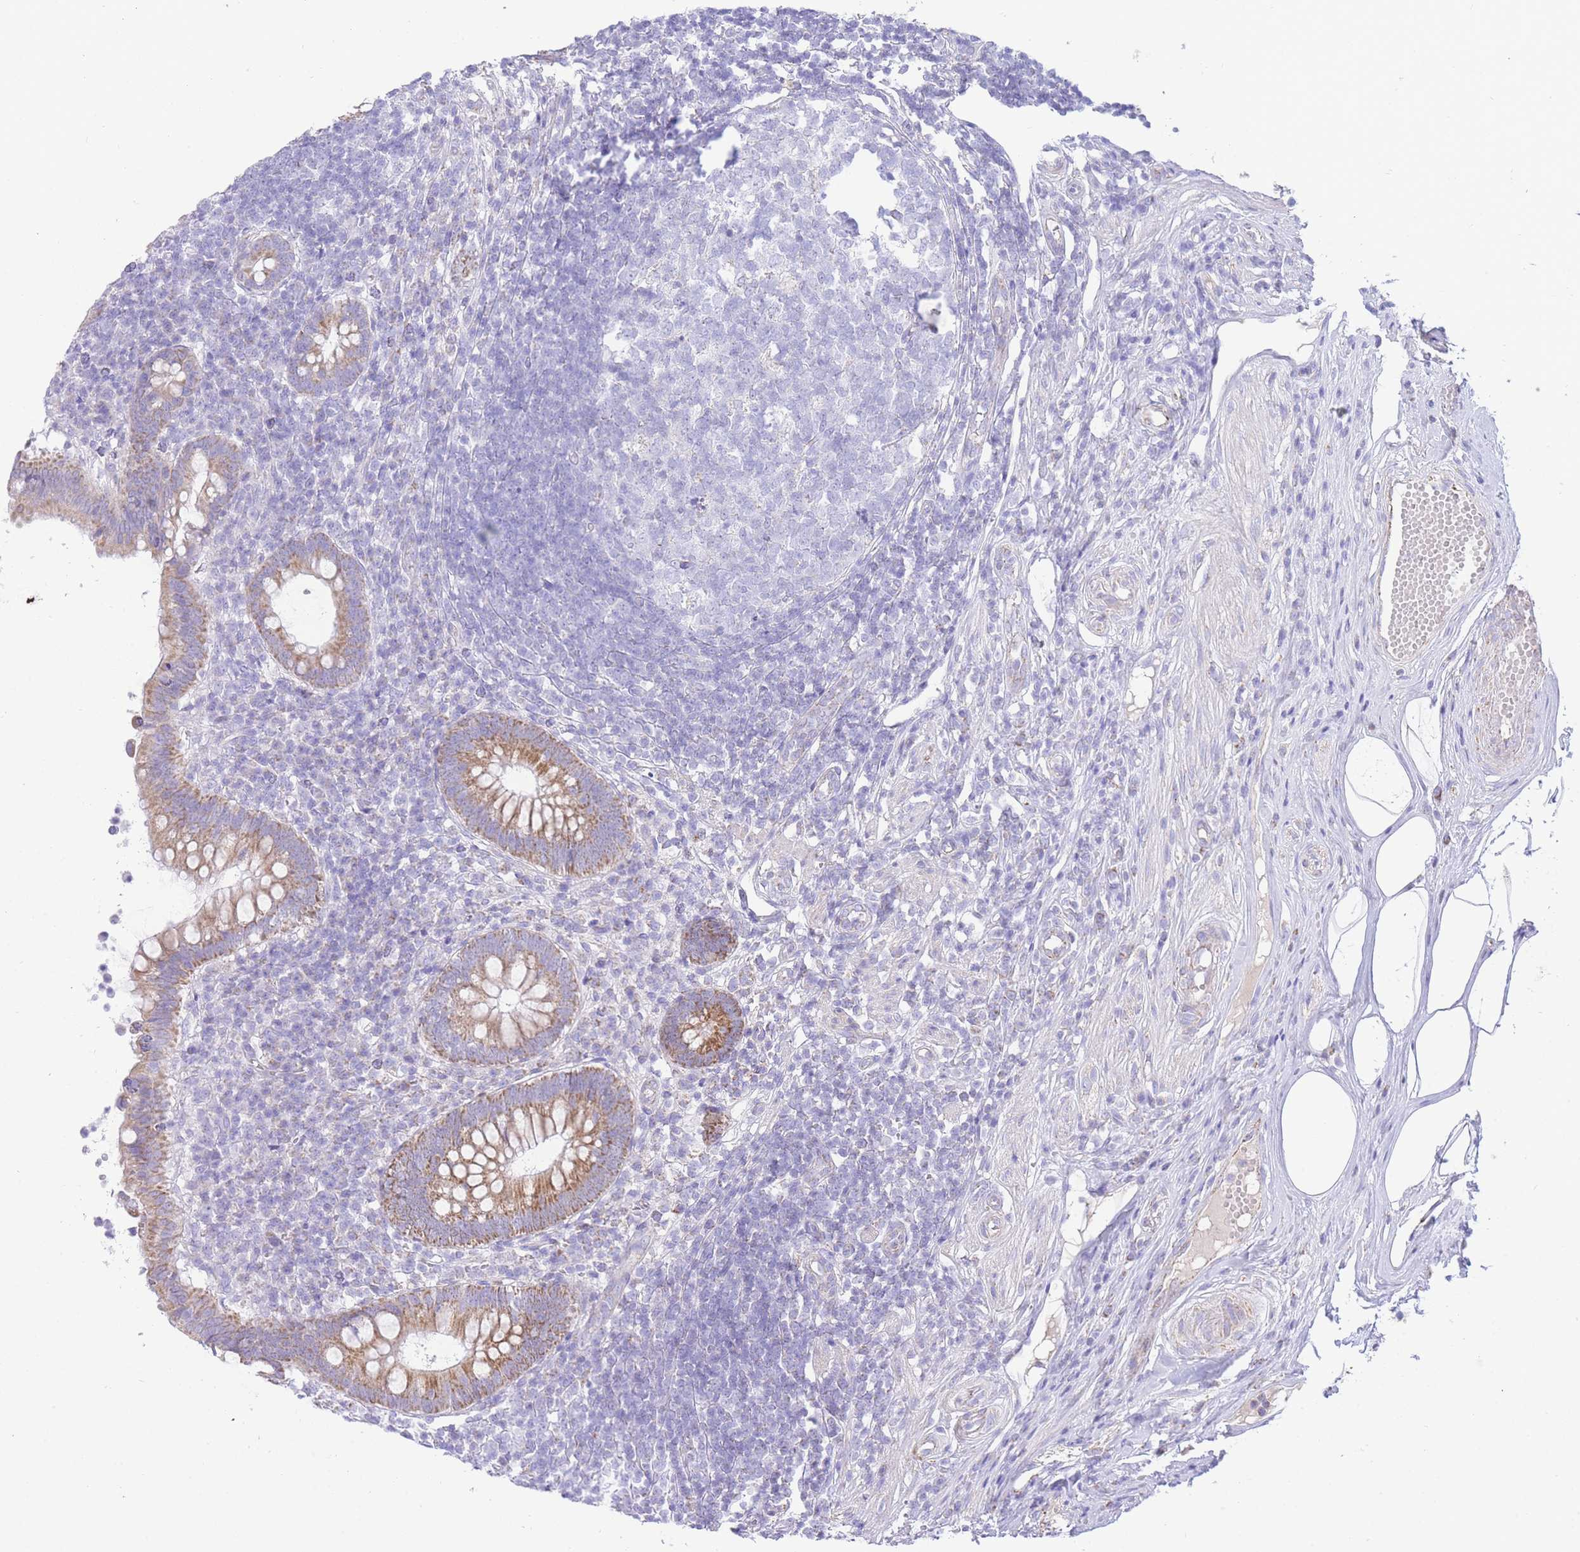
{"staining": {"intensity": "moderate", "quantity": ">75%", "location": "cytoplasmic/membranous"}, "tissue": "appendix", "cell_type": "Glandular cells", "image_type": "normal", "snomed": [{"axis": "morphology", "description": "Normal tissue, NOS"}, {"axis": "topography", "description": "Appendix"}], "caption": "Glandular cells exhibit medium levels of moderate cytoplasmic/membranous staining in about >75% of cells in benign appendix. Immunohistochemistry (ihc) stains the protein of interest in brown and the nuclei are stained blue.", "gene": "ACSM4", "patient": {"sex": "female", "age": 56}}